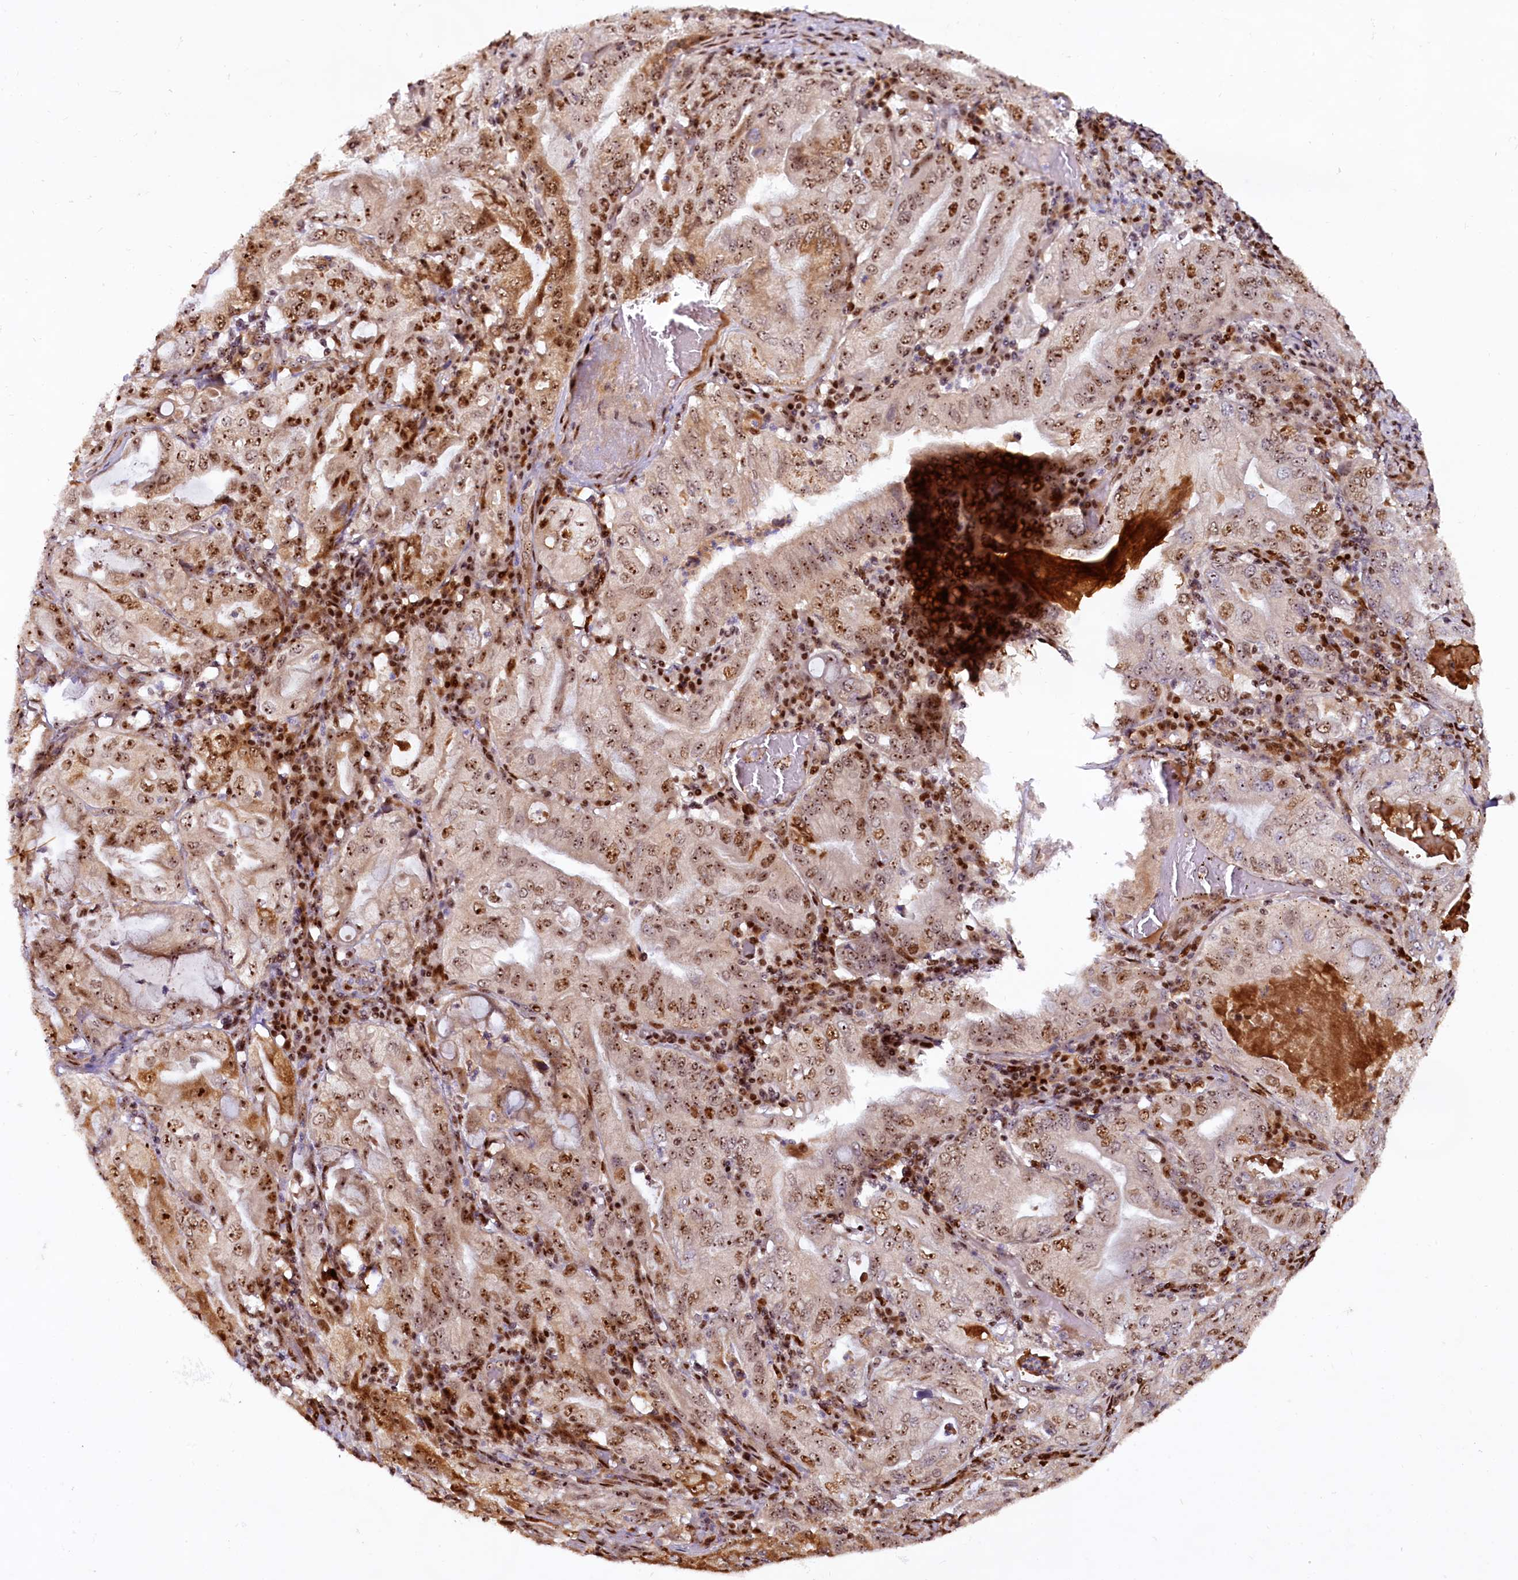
{"staining": {"intensity": "moderate", "quantity": "25%-75%", "location": "cytoplasmic/membranous,nuclear"}, "tissue": "stomach cancer", "cell_type": "Tumor cells", "image_type": "cancer", "snomed": [{"axis": "morphology", "description": "Normal tissue, NOS"}, {"axis": "morphology", "description": "Adenocarcinoma, NOS"}, {"axis": "topography", "description": "Esophagus"}, {"axis": "topography", "description": "Stomach, upper"}, {"axis": "topography", "description": "Peripheral nerve tissue"}], "caption": "Stomach adenocarcinoma tissue demonstrates moderate cytoplasmic/membranous and nuclear positivity in about 25%-75% of tumor cells", "gene": "TCOF1", "patient": {"sex": "male", "age": 62}}